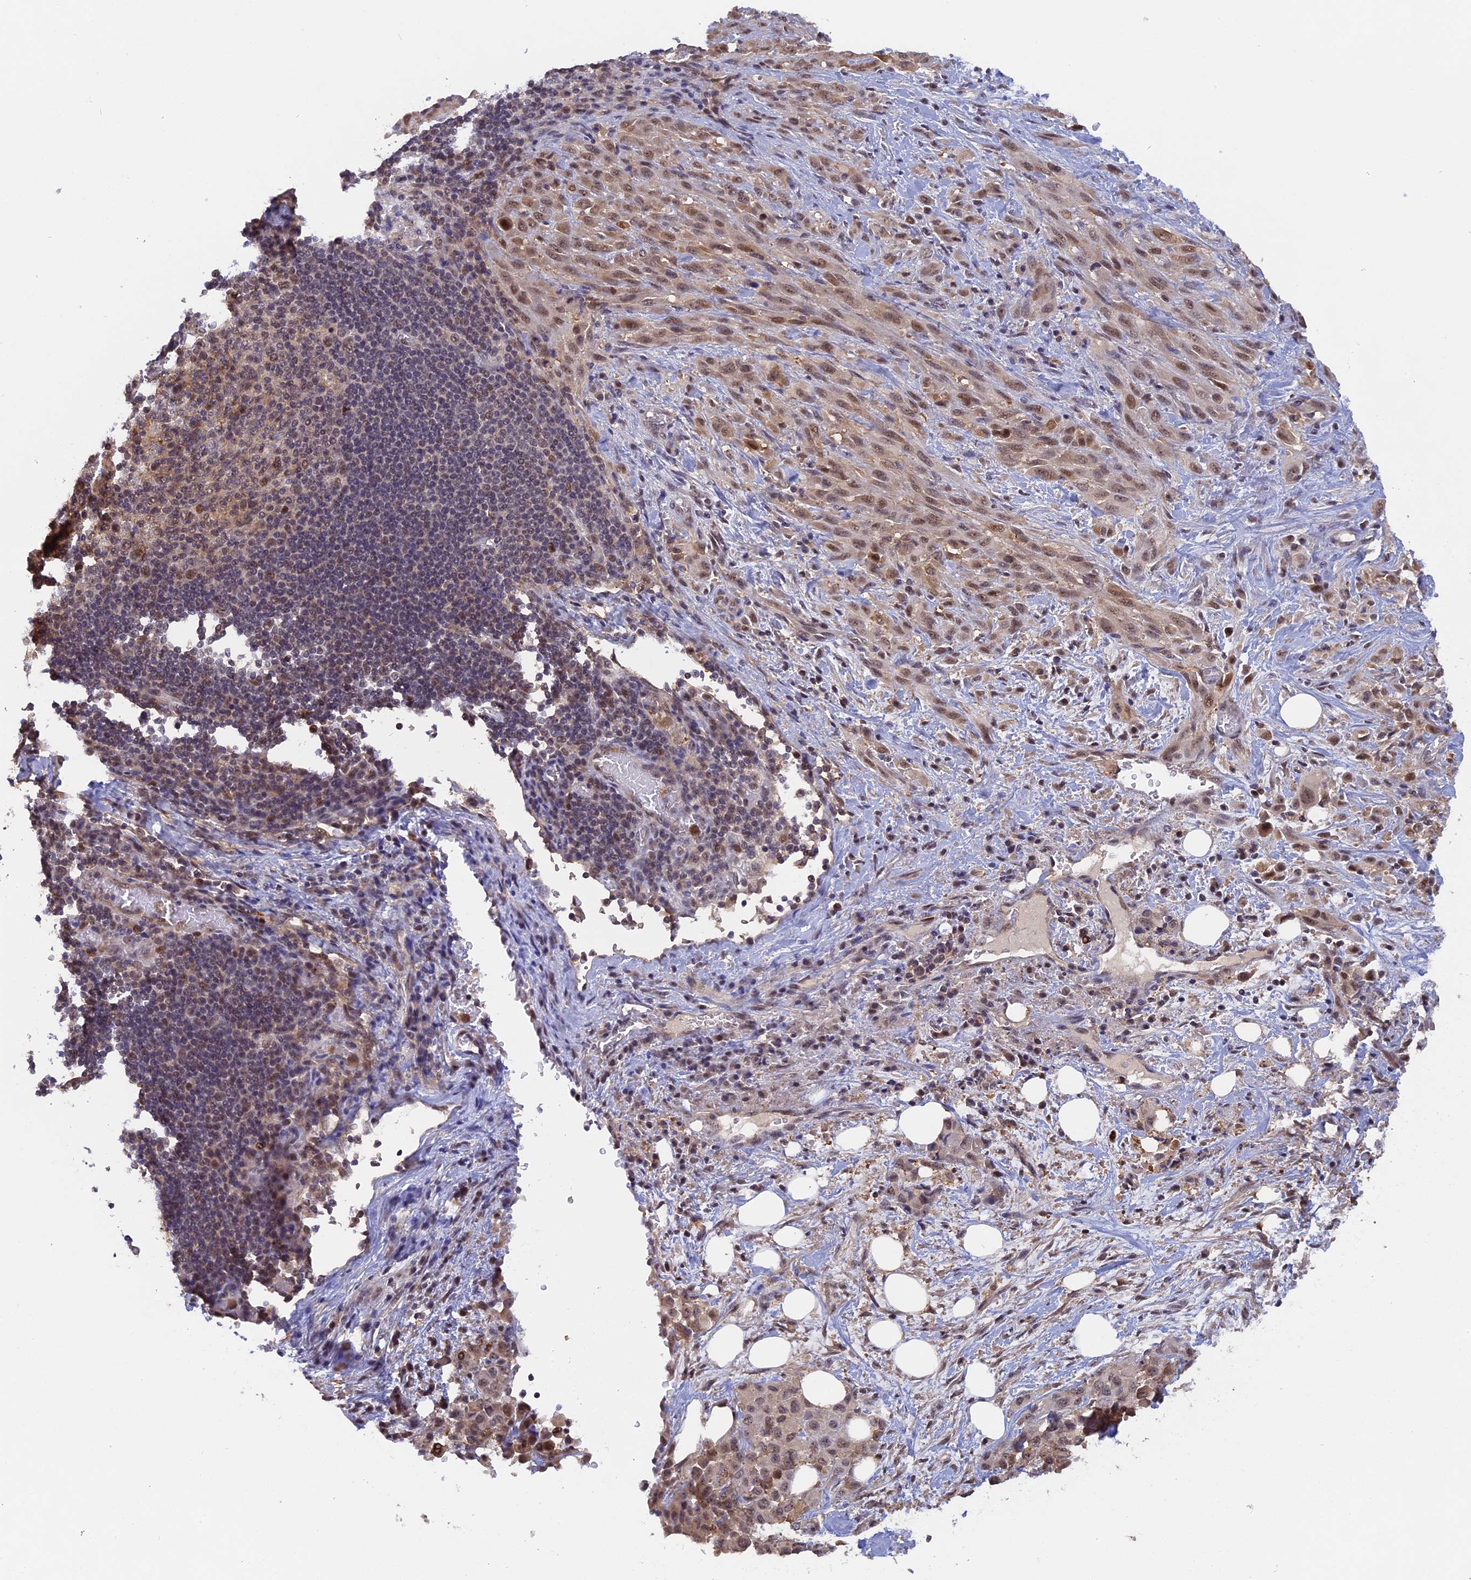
{"staining": {"intensity": "moderate", "quantity": ">75%", "location": "nuclear"}, "tissue": "melanoma", "cell_type": "Tumor cells", "image_type": "cancer", "snomed": [{"axis": "morphology", "description": "Malignant melanoma, Metastatic site"}, {"axis": "topography", "description": "Skin"}], "caption": "Melanoma stained for a protein reveals moderate nuclear positivity in tumor cells.", "gene": "FAM98C", "patient": {"sex": "female", "age": 81}}